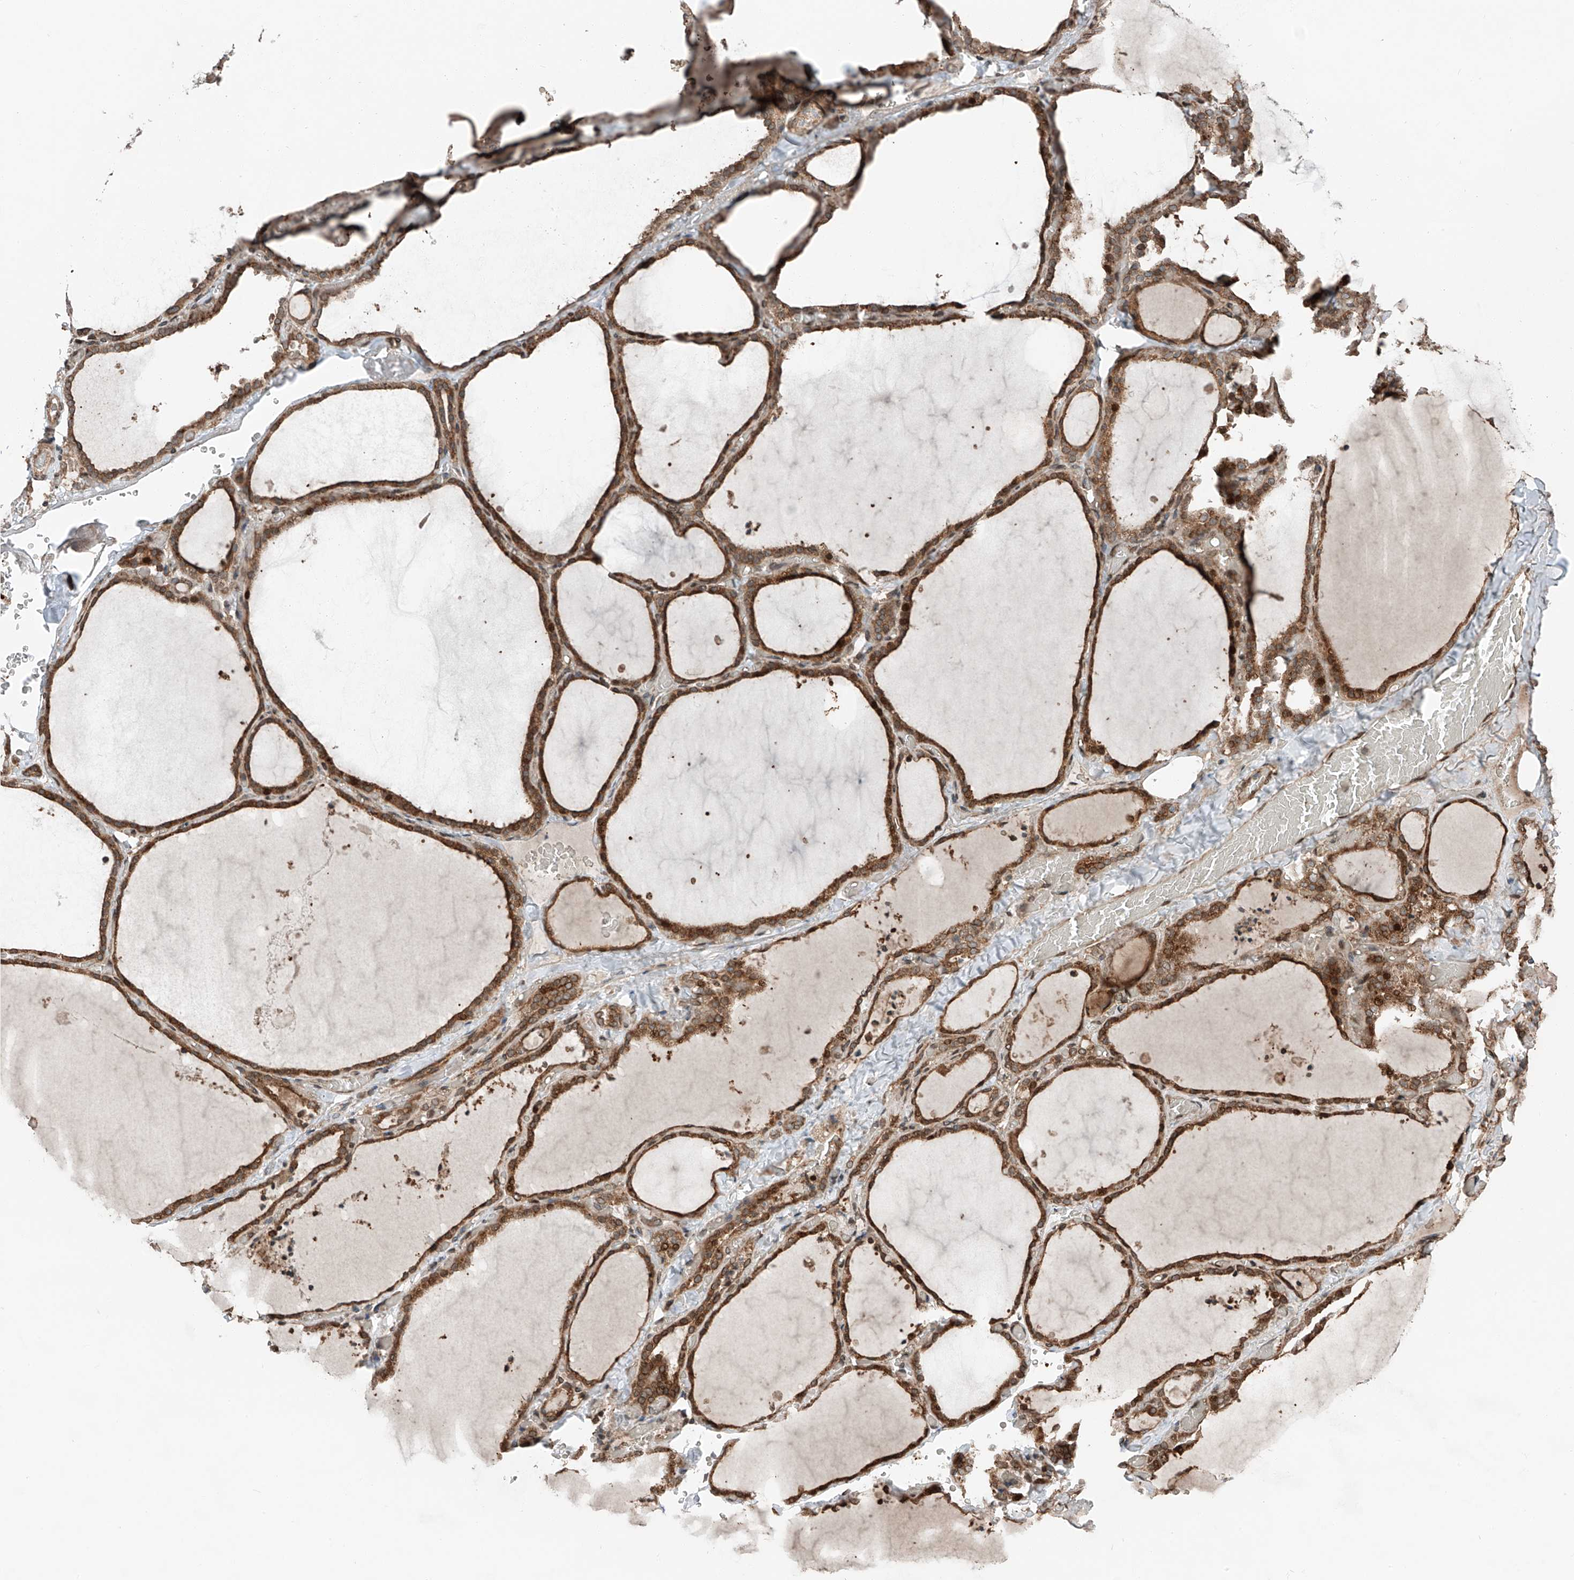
{"staining": {"intensity": "moderate", "quantity": ">75%", "location": "cytoplasmic/membranous"}, "tissue": "thyroid gland", "cell_type": "Glandular cells", "image_type": "normal", "snomed": [{"axis": "morphology", "description": "Normal tissue, NOS"}, {"axis": "topography", "description": "Thyroid gland"}], "caption": "Brown immunohistochemical staining in unremarkable thyroid gland reveals moderate cytoplasmic/membranous expression in about >75% of glandular cells. (DAB IHC with brightfield microscopy, high magnification).", "gene": "CEP162", "patient": {"sex": "female", "age": 22}}